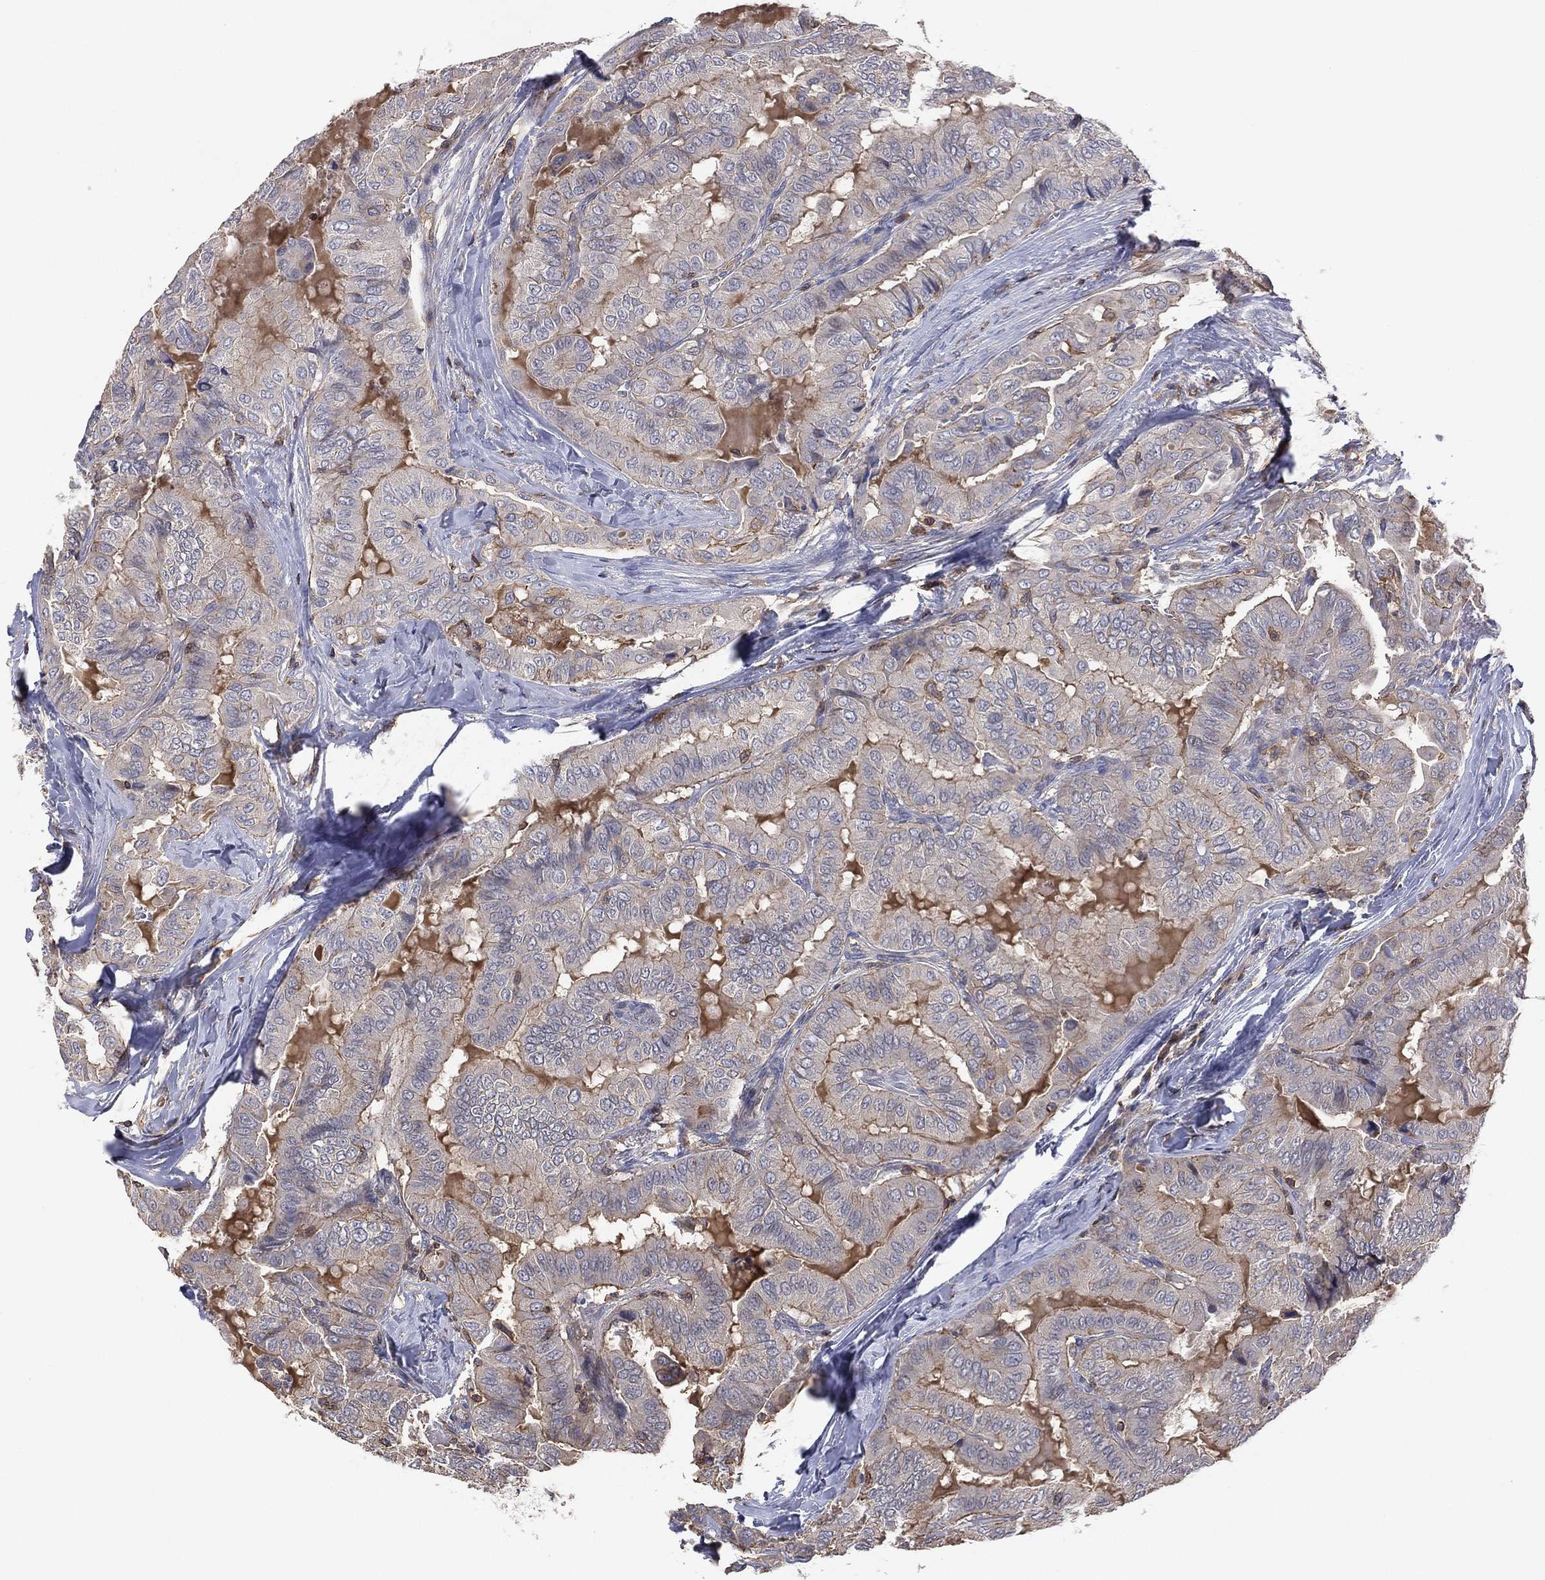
{"staining": {"intensity": "moderate", "quantity": "<25%", "location": "cytoplasmic/membranous"}, "tissue": "thyroid cancer", "cell_type": "Tumor cells", "image_type": "cancer", "snomed": [{"axis": "morphology", "description": "Papillary adenocarcinoma, NOS"}, {"axis": "topography", "description": "Thyroid gland"}], "caption": "This image reveals papillary adenocarcinoma (thyroid) stained with IHC to label a protein in brown. The cytoplasmic/membranous of tumor cells show moderate positivity for the protein. Nuclei are counter-stained blue.", "gene": "DOCK8", "patient": {"sex": "female", "age": 68}}